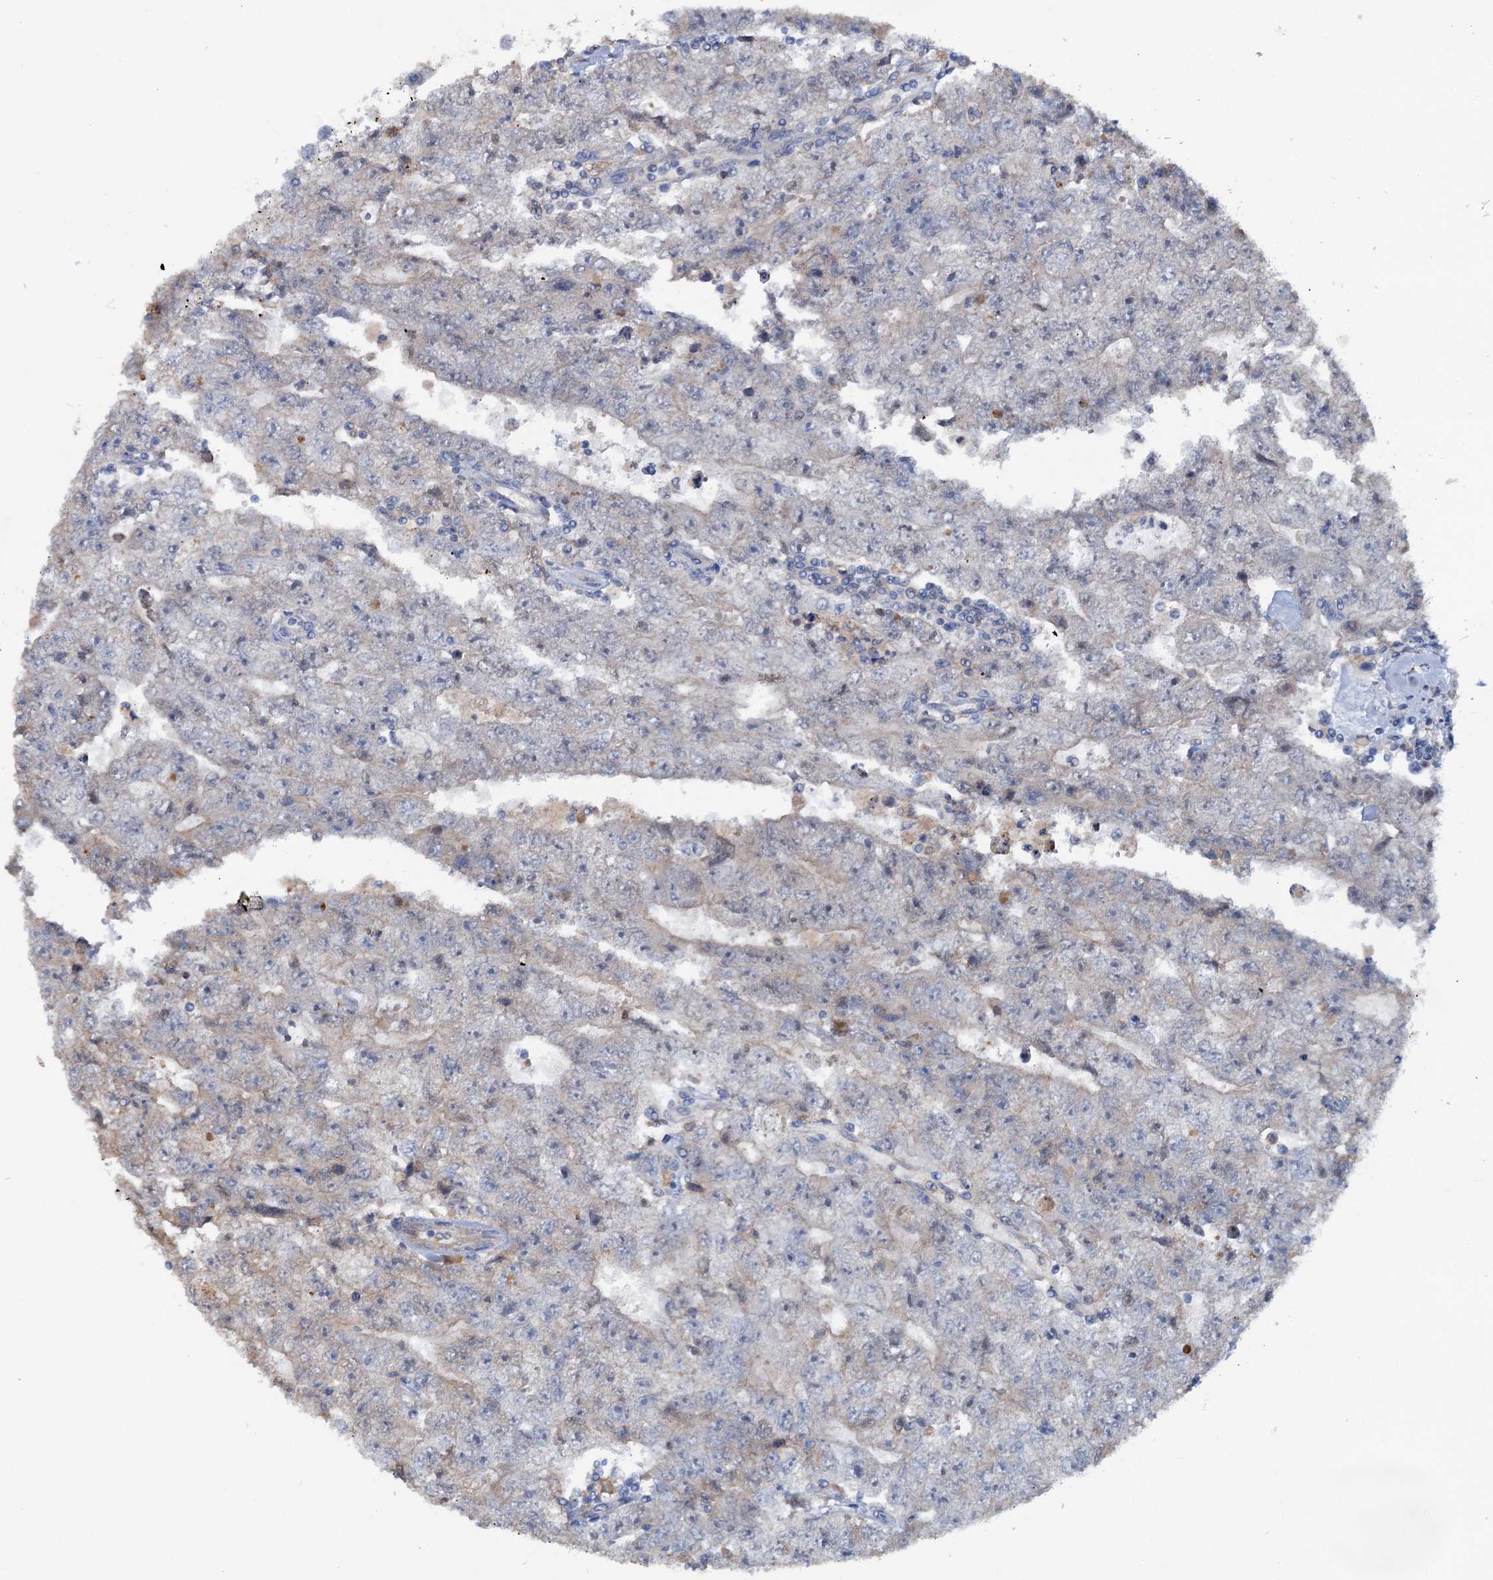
{"staining": {"intensity": "weak", "quantity": "<25%", "location": "cytoplasmic/membranous"}, "tissue": "testis cancer", "cell_type": "Tumor cells", "image_type": "cancer", "snomed": [{"axis": "morphology", "description": "Carcinoma, Embryonal, NOS"}, {"axis": "topography", "description": "Testis"}], "caption": "This is an immunohistochemistry photomicrograph of testis embryonal carcinoma. There is no positivity in tumor cells.", "gene": "IL17RD", "patient": {"sex": "male", "age": 17}}